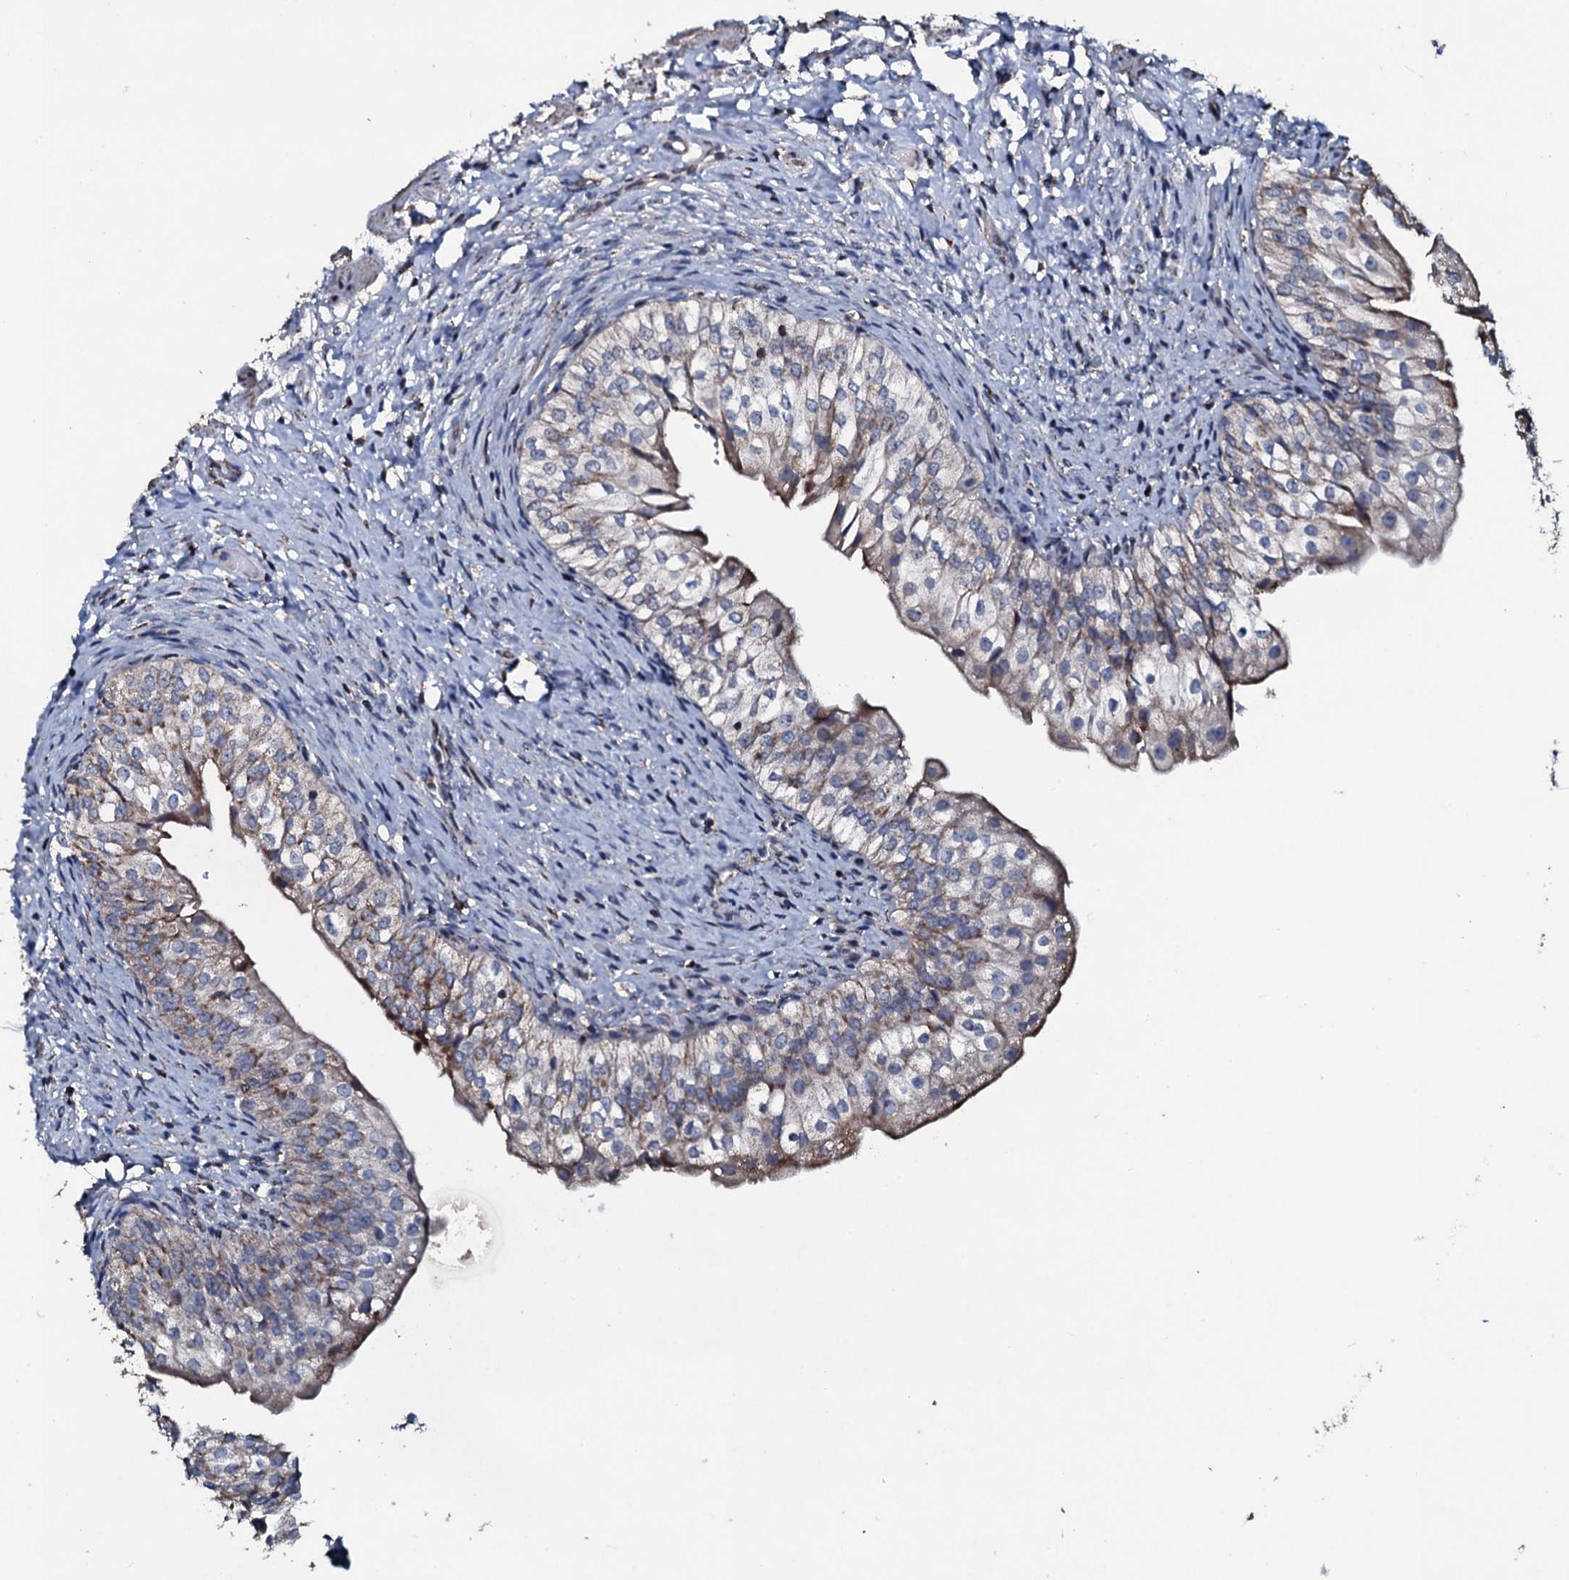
{"staining": {"intensity": "moderate", "quantity": "<25%", "location": "cytoplasmic/membranous"}, "tissue": "urinary bladder", "cell_type": "Urothelial cells", "image_type": "normal", "snomed": [{"axis": "morphology", "description": "Normal tissue, NOS"}, {"axis": "topography", "description": "Urinary bladder"}], "caption": "The micrograph demonstrates a brown stain indicating the presence of a protein in the cytoplasmic/membranous of urothelial cells in urinary bladder. (brown staining indicates protein expression, while blue staining denotes nuclei).", "gene": "DYNC2I2", "patient": {"sex": "male", "age": 55}}